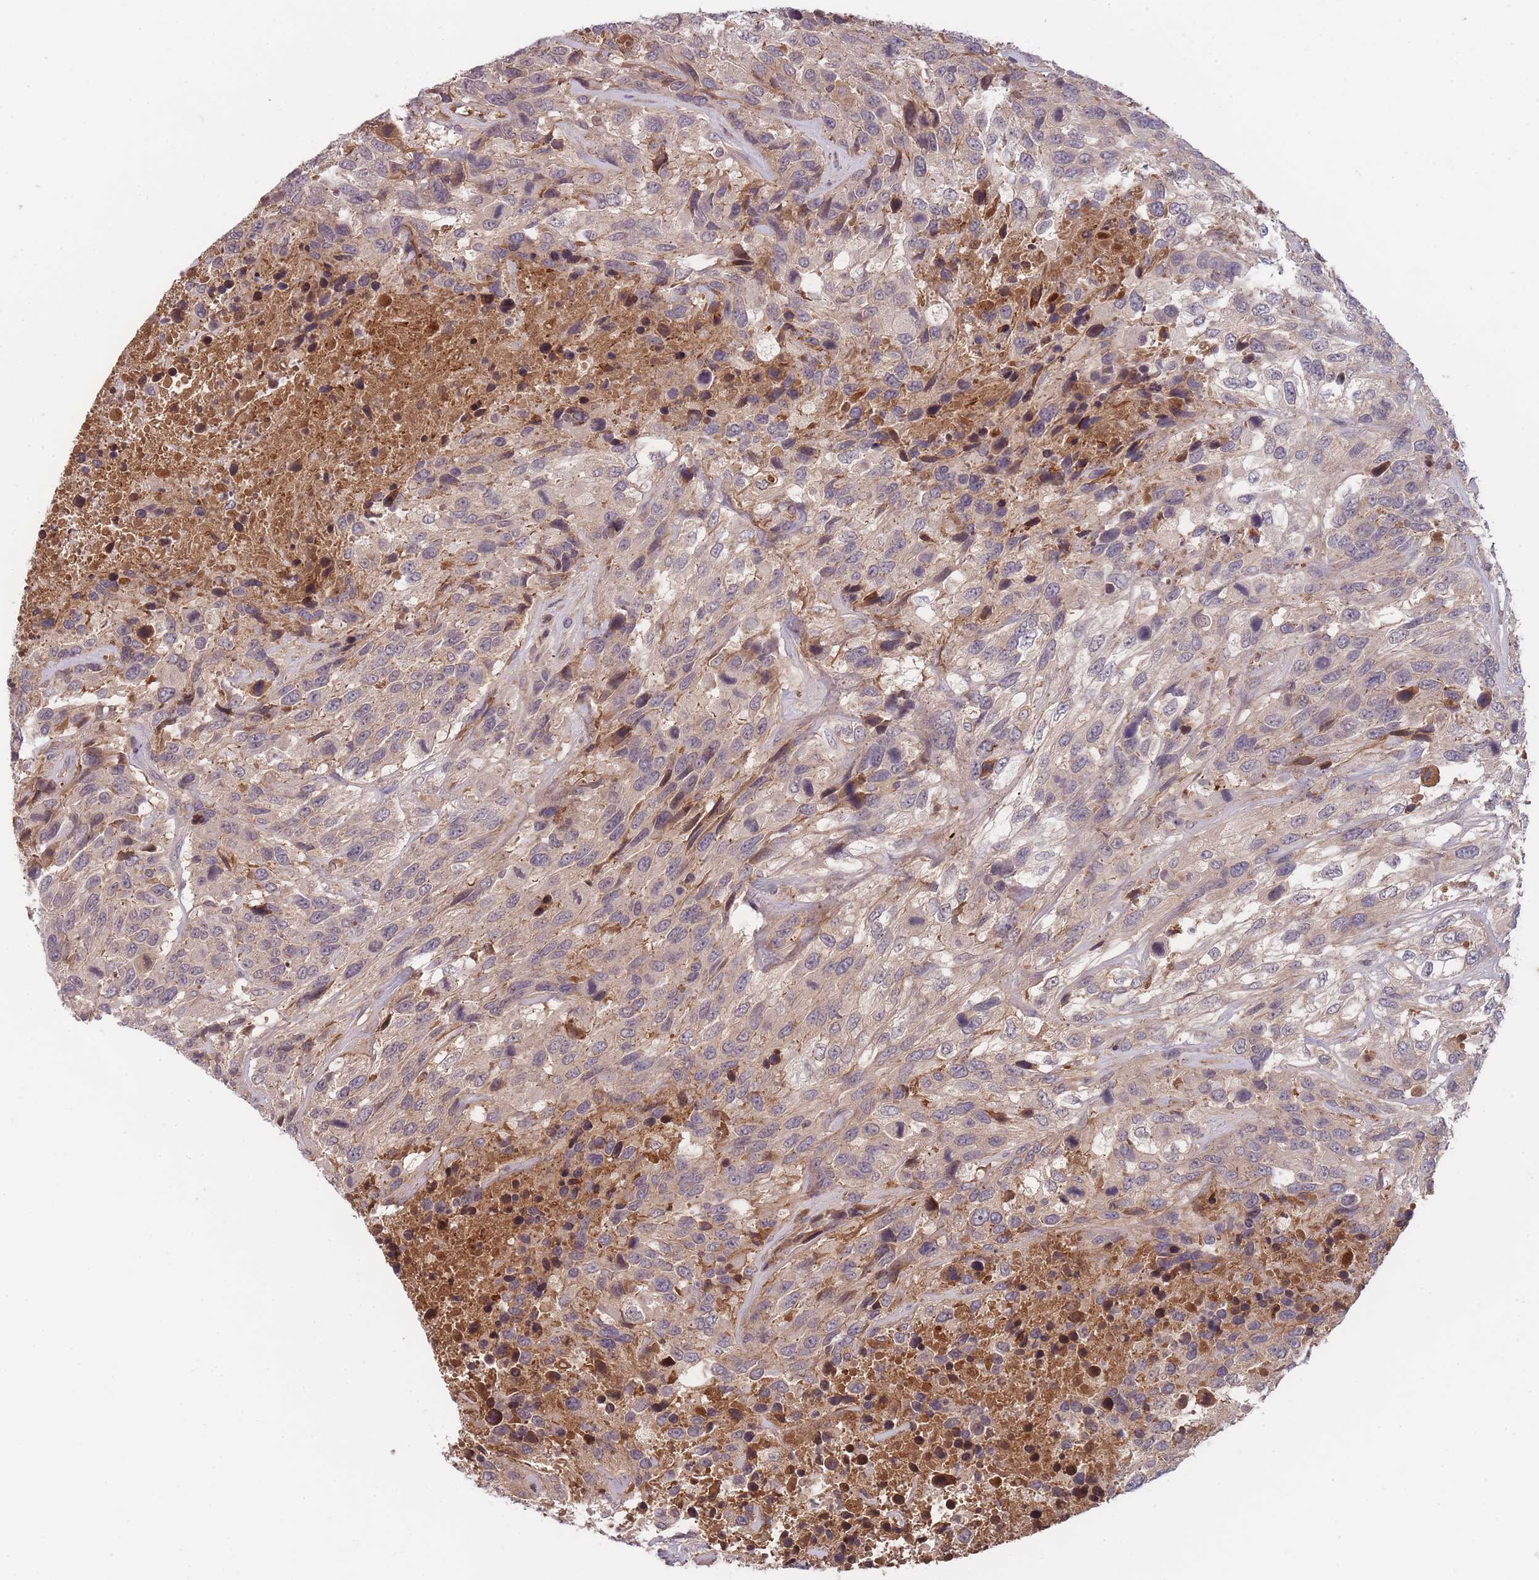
{"staining": {"intensity": "weak", "quantity": "<25%", "location": "cytoplasmic/membranous"}, "tissue": "urothelial cancer", "cell_type": "Tumor cells", "image_type": "cancer", "snomed": [{"axis": "morphology", "description": "Urothelial carcinoma, High grade"}, {"axis": "topography", "description": "Urinary bladder"}], "caption": "An immunohistochemistry (IHC) photomicrograph of urothelial cancer is shown. There is no staining in tumor cells of urothelial cancer.", "gene": "RALGDS", "patient": {"sex": "female", "age": 70}}